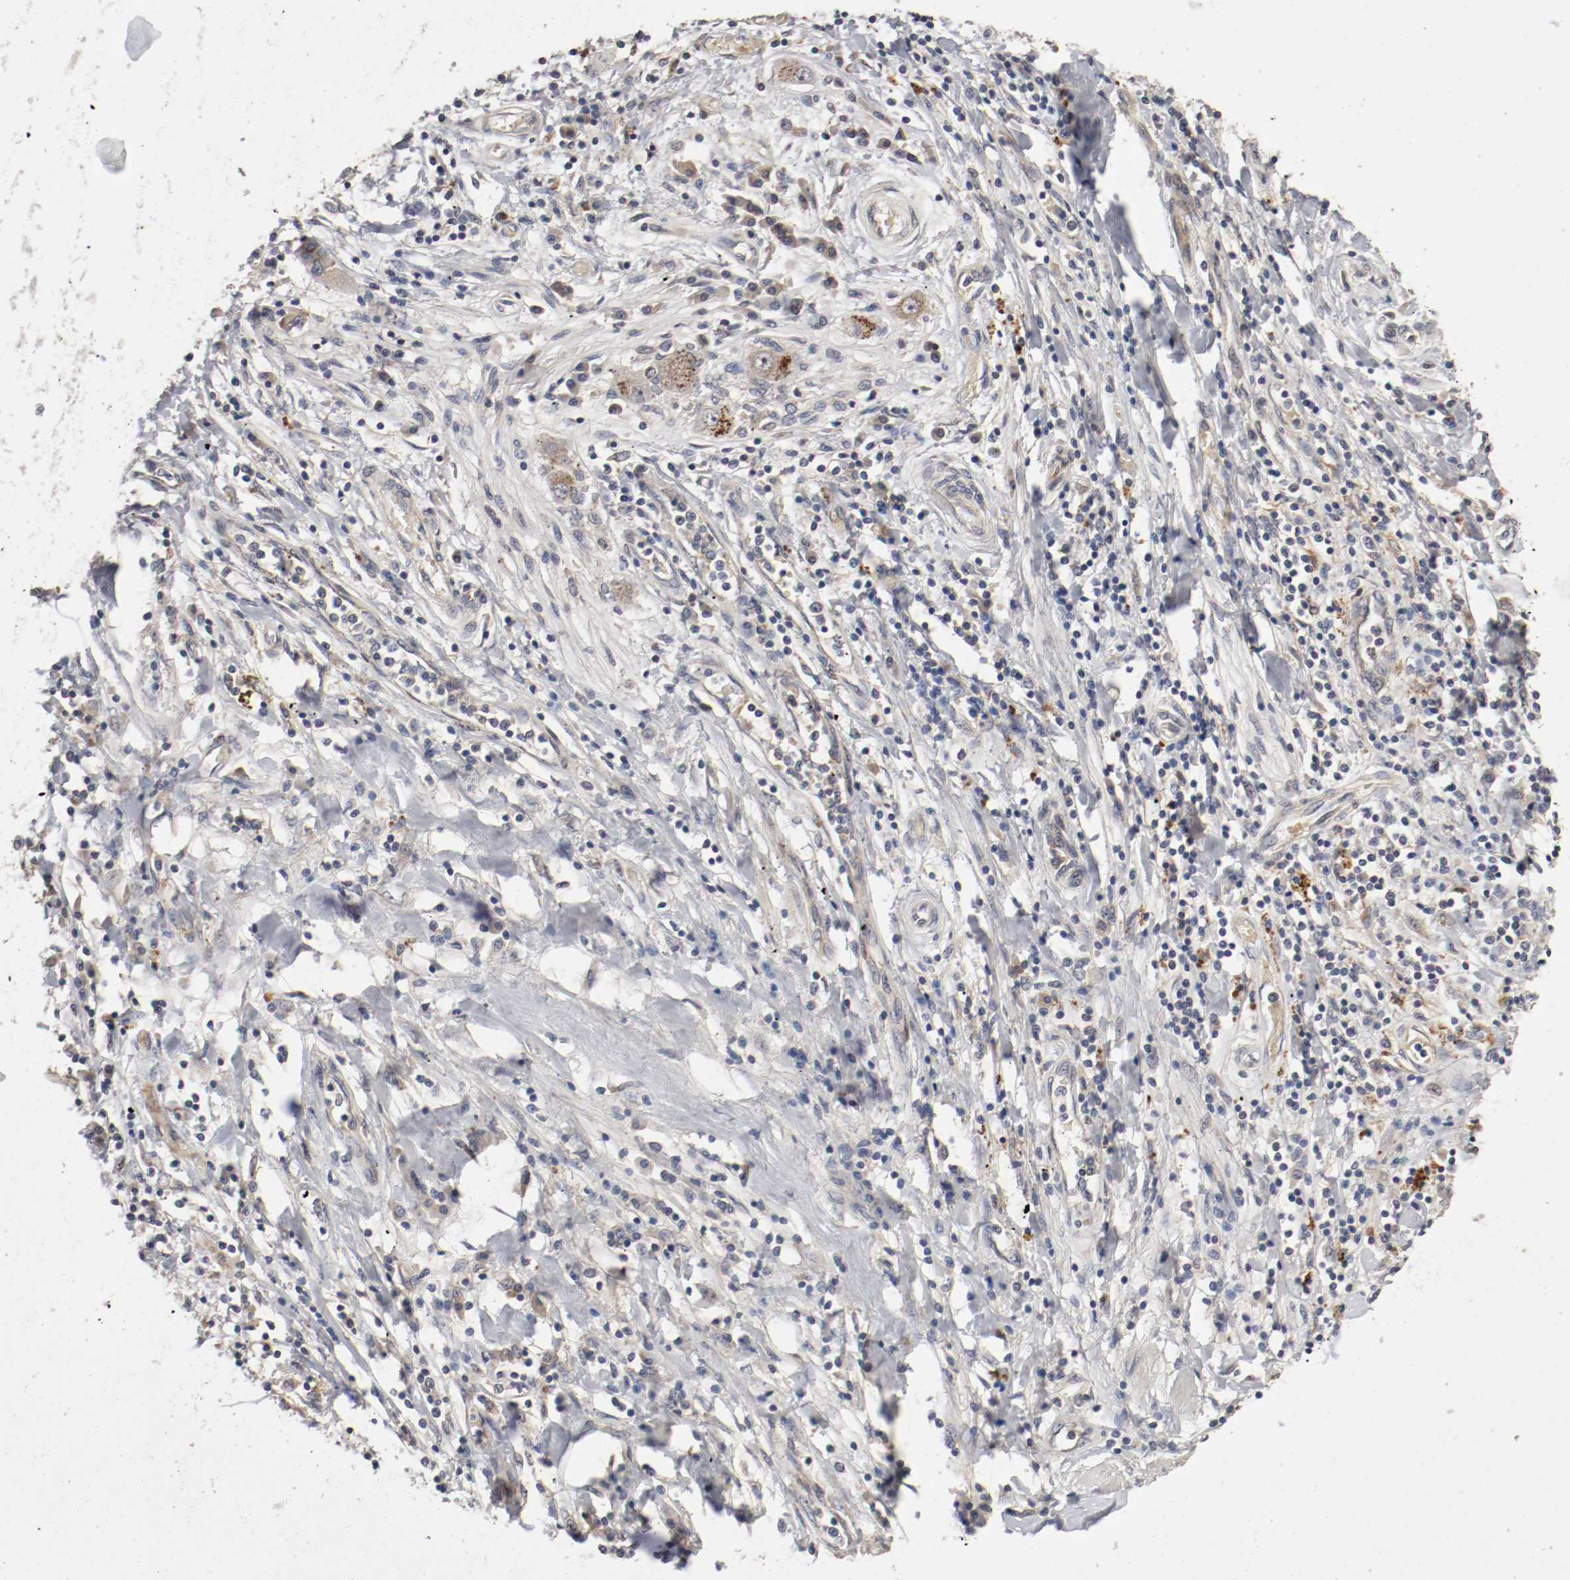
{"staining": {"intensity": "weak", "quantity": ">75%", "location": "cytoplasmic/membranous"}, "tissue": "pancreatic cancer", "cell_type": "Tumor cells", "image_type": "cancer", "snomed": [{"axis": "morphology", "description": "Adenocarcinoma, NOS"}, {"axis": "topography", "description": "Pancreas"}], "caption": "Adenocarcinoma (pancreatic) stained with a brown dye exhibits weak cytoplasmic/membranous positive positivity in about >75% of tumor cells.", "gene": "REN", "patient": {"sex": "female", "age": 48}}